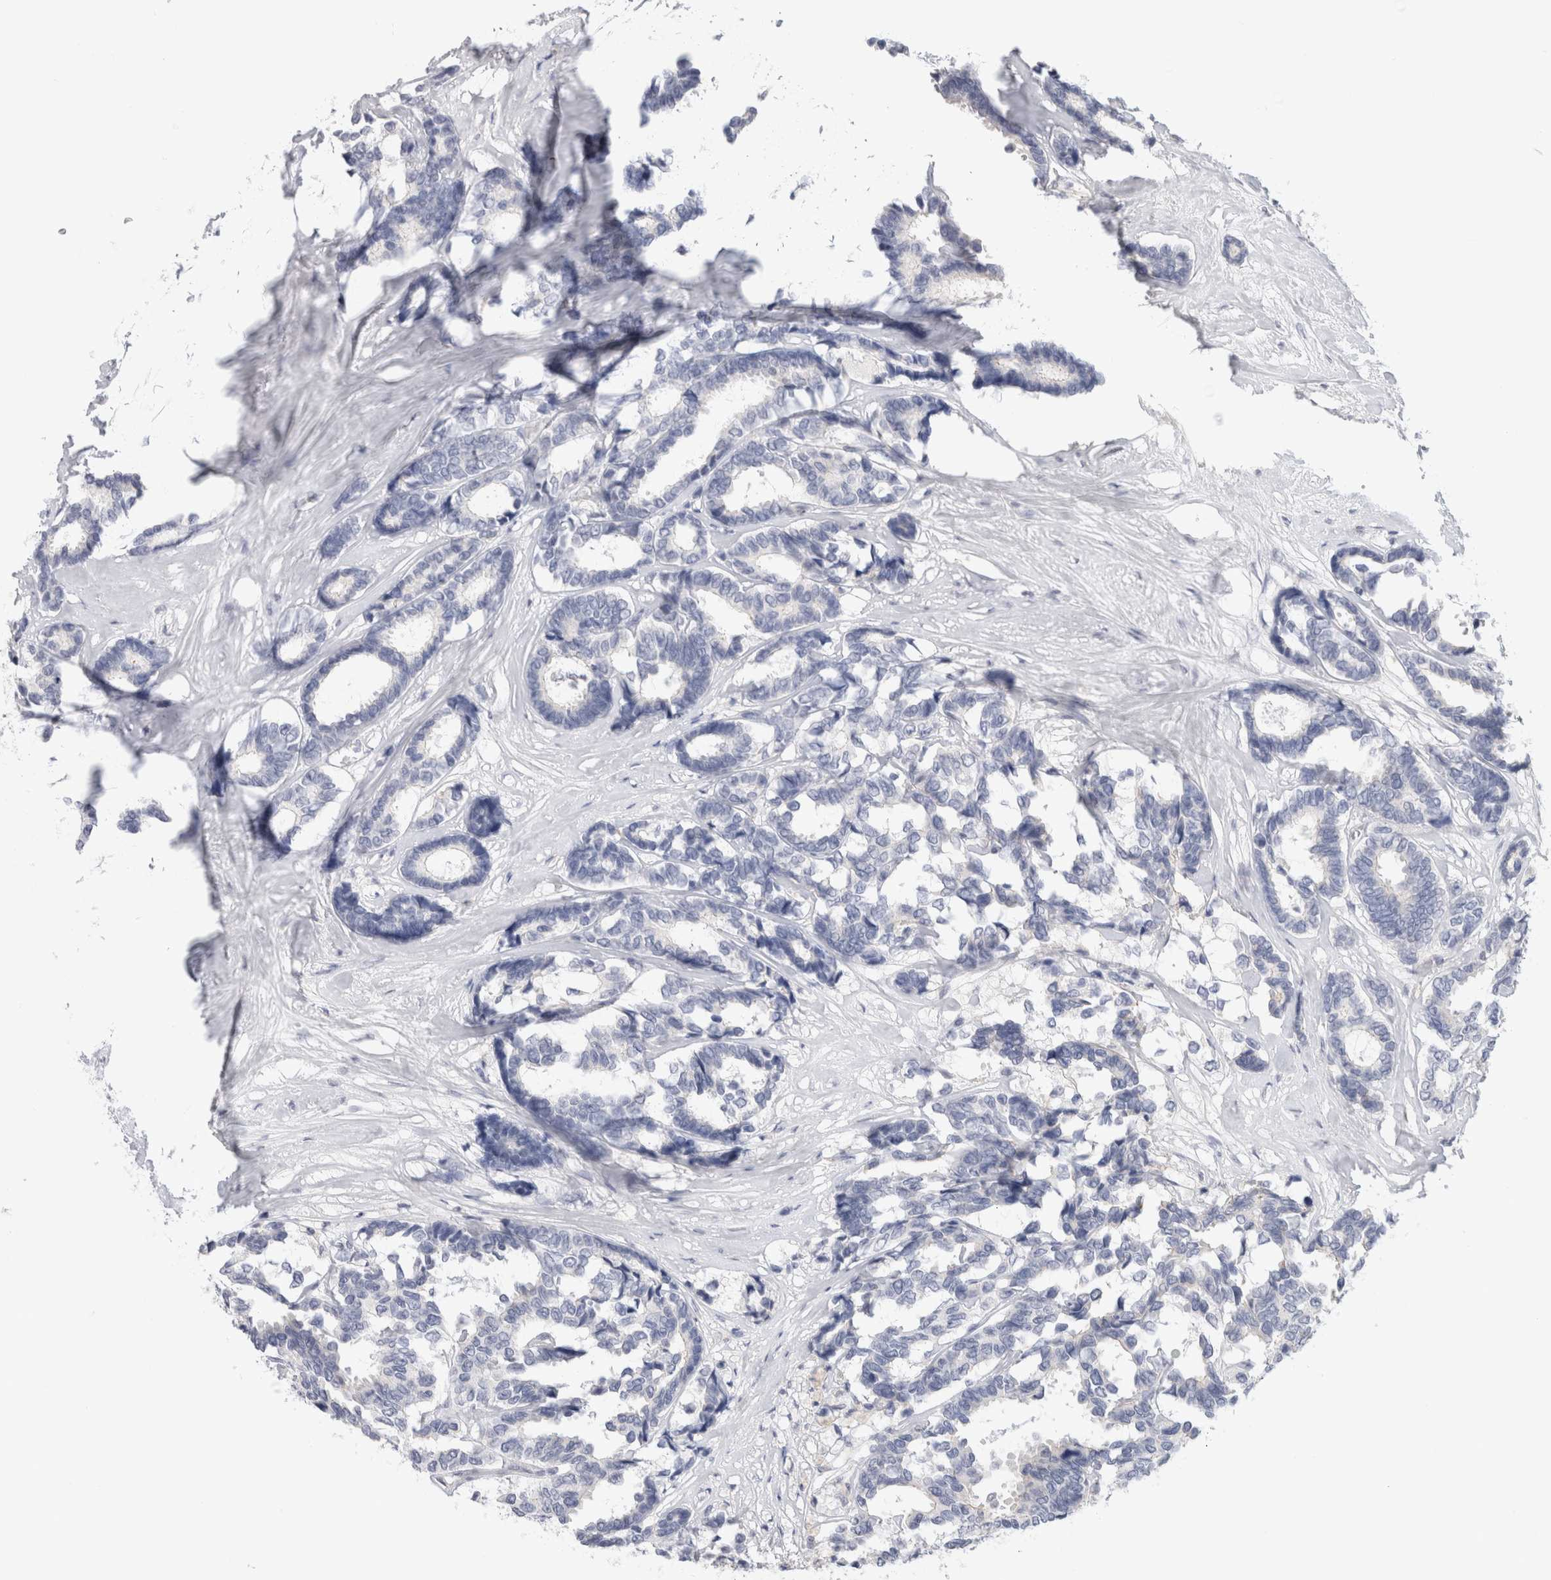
{"staining": {"intensity": "negative", "quantity": "none", "location": "none"}, "tissue": "breast cancer", "cell_type": "Tumor cells", "image_type": "cancer", "snomed": [{"axis": "morphology", "description": "Duct carcinoma"}, {"axis": "topography", "description": "Breast"}], "caption": "An image of human infiltrating ductal carcinoma (breast) is negative for staining in tumor cells. The staining was performed using DAB to visualize the protein expression in brown, while the nuclei were stained in blue with hematoxylin (Magnification: 20x).", "gene": "AFP", "patient": {"sex": "female", "age": 87}}